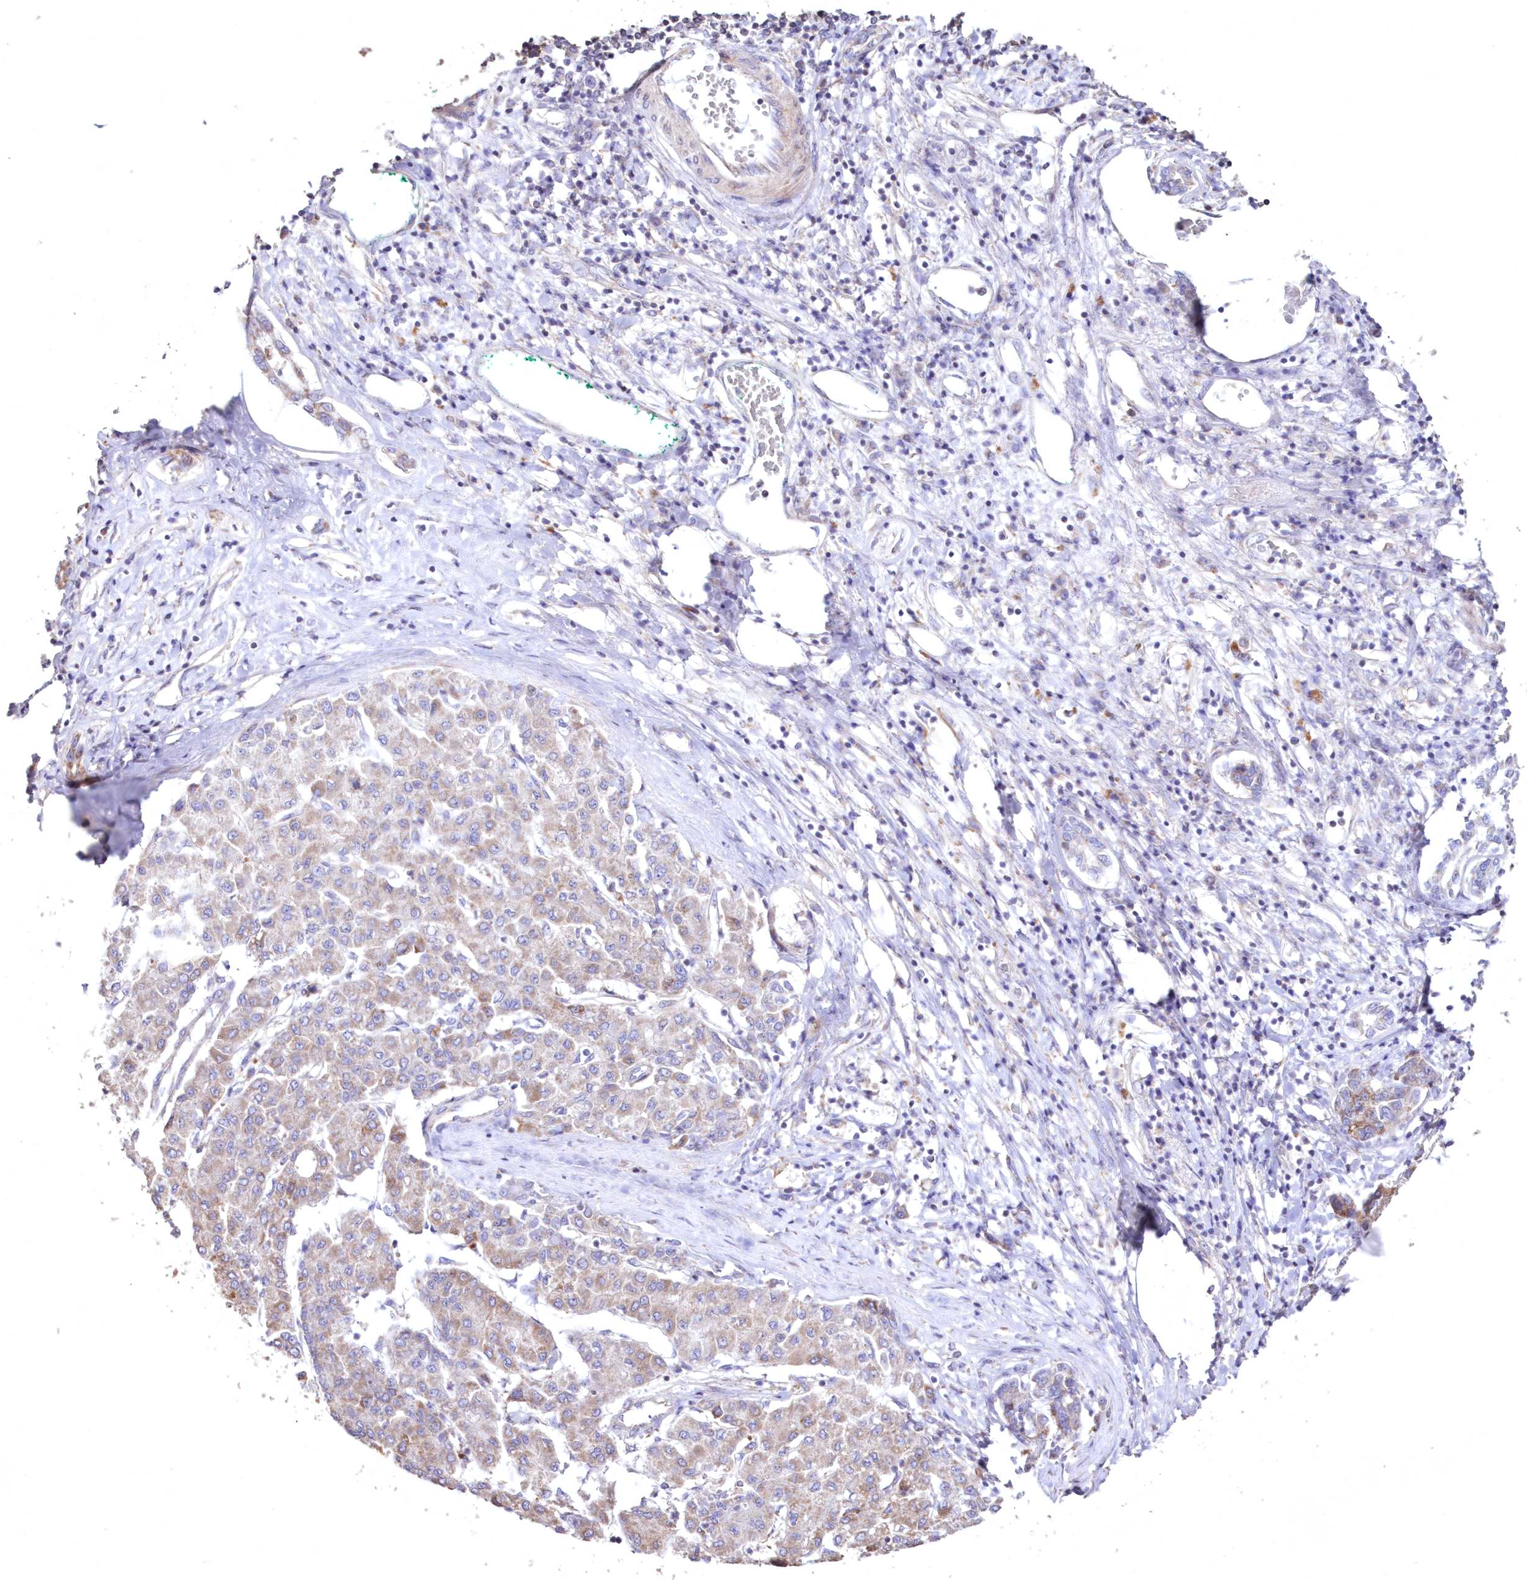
{"staining": {"intensity": "weak", "quantity": "25%-75%", "location": "cytoplasmic/membranous"}, "tissue": "liver cancer", "cell_type": "Tumor cells", "image_type": "cancer", "snomed": [{"axis": "morphology", "description": "Carcinoma, Hepatocellular, NOS"}, {"axis": "topography", "description": "Liver"}], "caption": "A micrograph showing weak cytoplasmic/membranous staining in about 25%-75% of tumor cells in hepatocellular carcinoma (liver), as visualized by brown immunohistochemical staining.", "gene": "HADHB", "patient": {"sex": "male", "age": 65}}